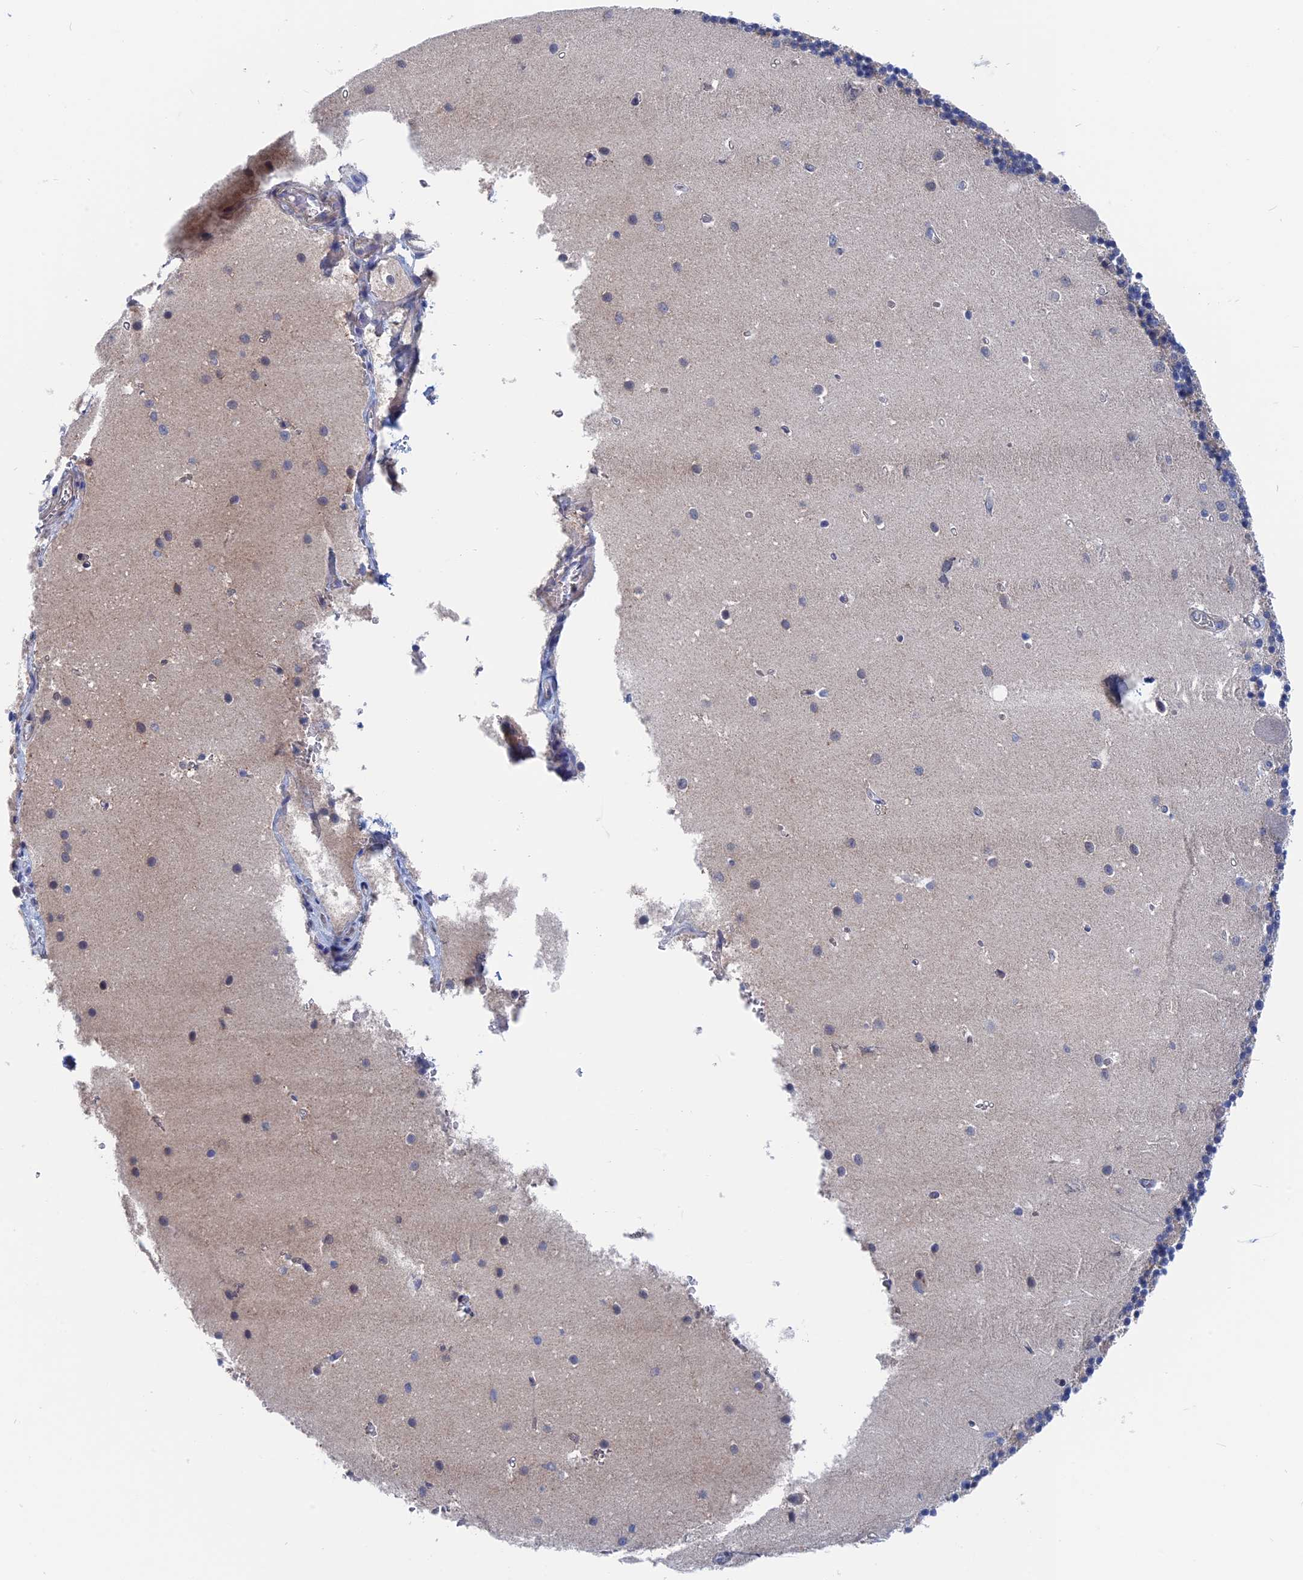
{"staining": {"intensity": "weak", "quantity": "<25%", "location": "cytoplasmic/membranous"}, "tissue": "cerebellum", "cell_type": "Cells in granular layer", "image_type": "normal", "snomed": [{"axis": "morphology", "description": "Normal tissue, NOS"}, {"axis": "topography", "description": "Cerebellum"}], "caption": "The immunohistochemistry (IHC) micrograph has no significant staining in cells in granular layer of cerebellum.", "gene": "MARCHF3", "patient": {"sex": "male", "age": 54}}